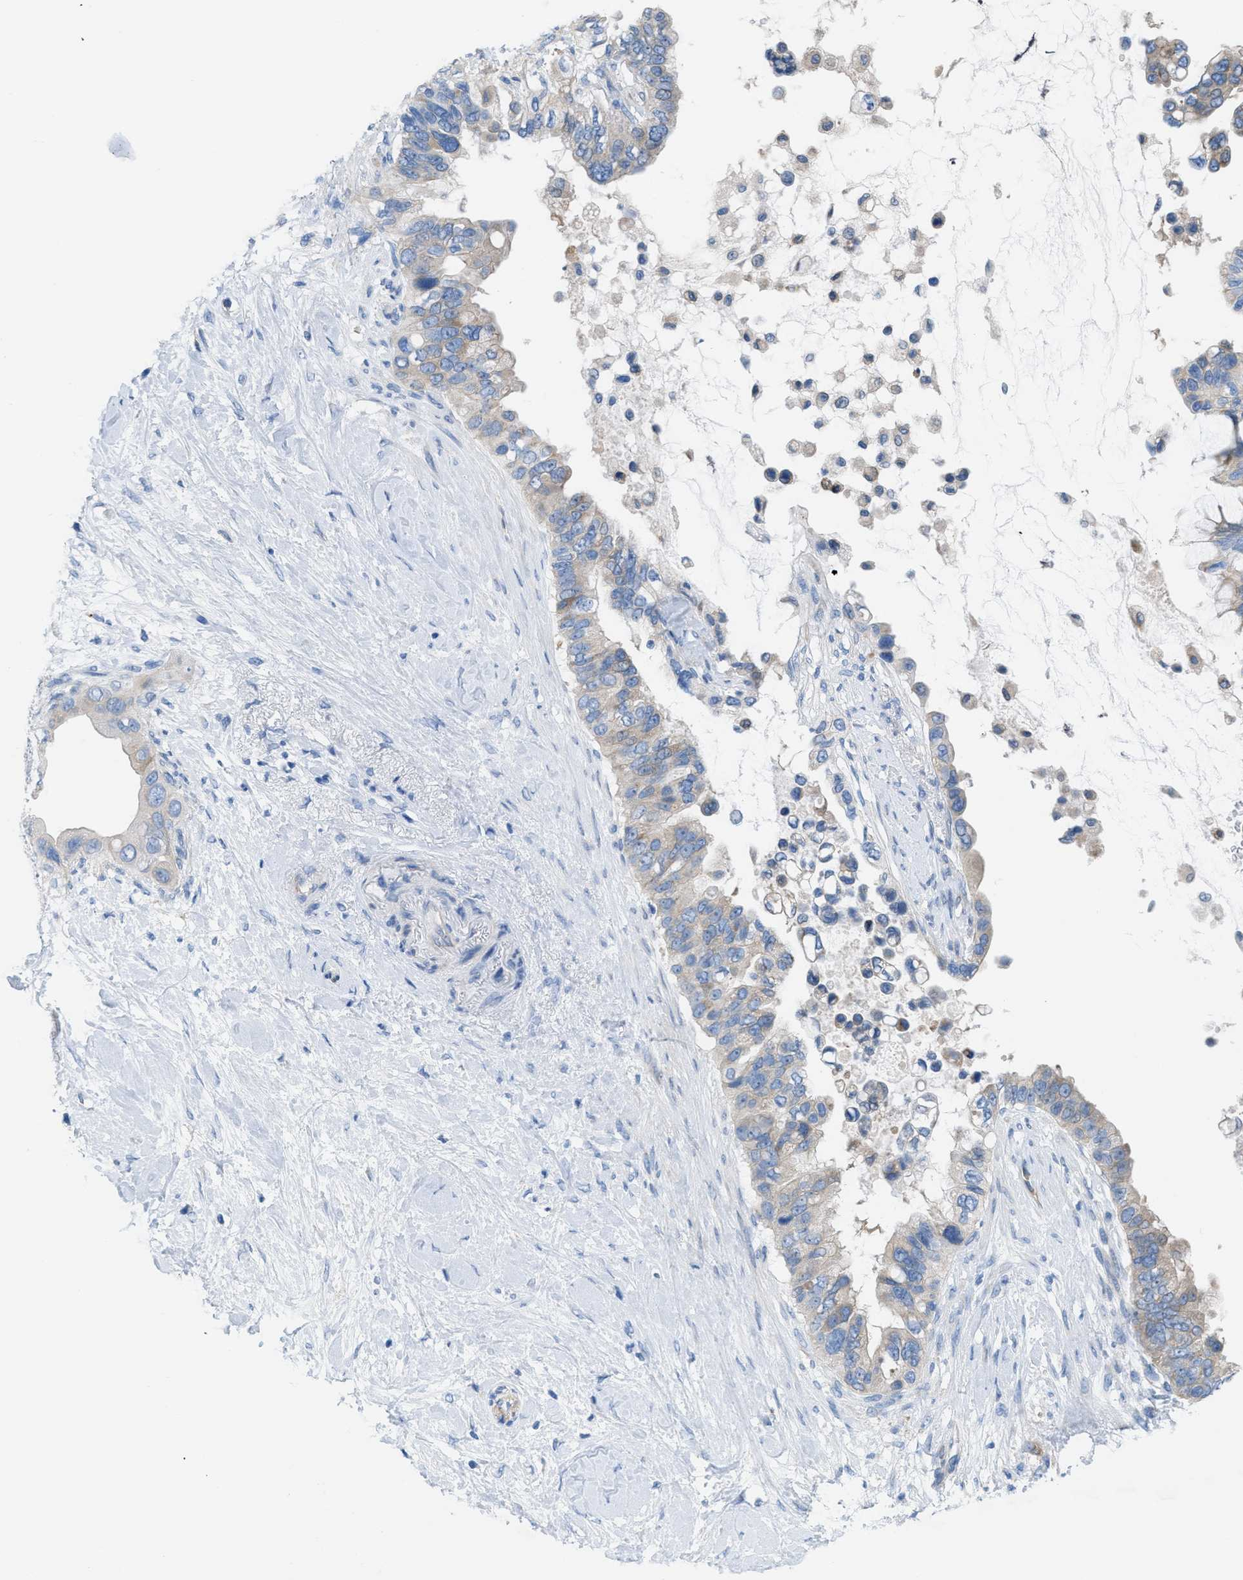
{"staining": {"intensity": "weak", "quantity": ">75%", "location": "cytoplasmic/membranous"}, "tissue": "pancreatic cancer", "cell_type": "Tumor cells", "image_type": "cancer", "snomed": [{"axis": "morphology", "description": "Adenocarcinoma, NOS"}, {"axis": "topography", "description": "Pancreas"}], "caption": "Pancreatic adenocarcinoma stained with a brown dye displays weak cytoplasmic/membranous positive positivity in approximately >75% of tumor cells.", "gene": "ASGR1", "patient": {"sex": "female", "age": 56}}